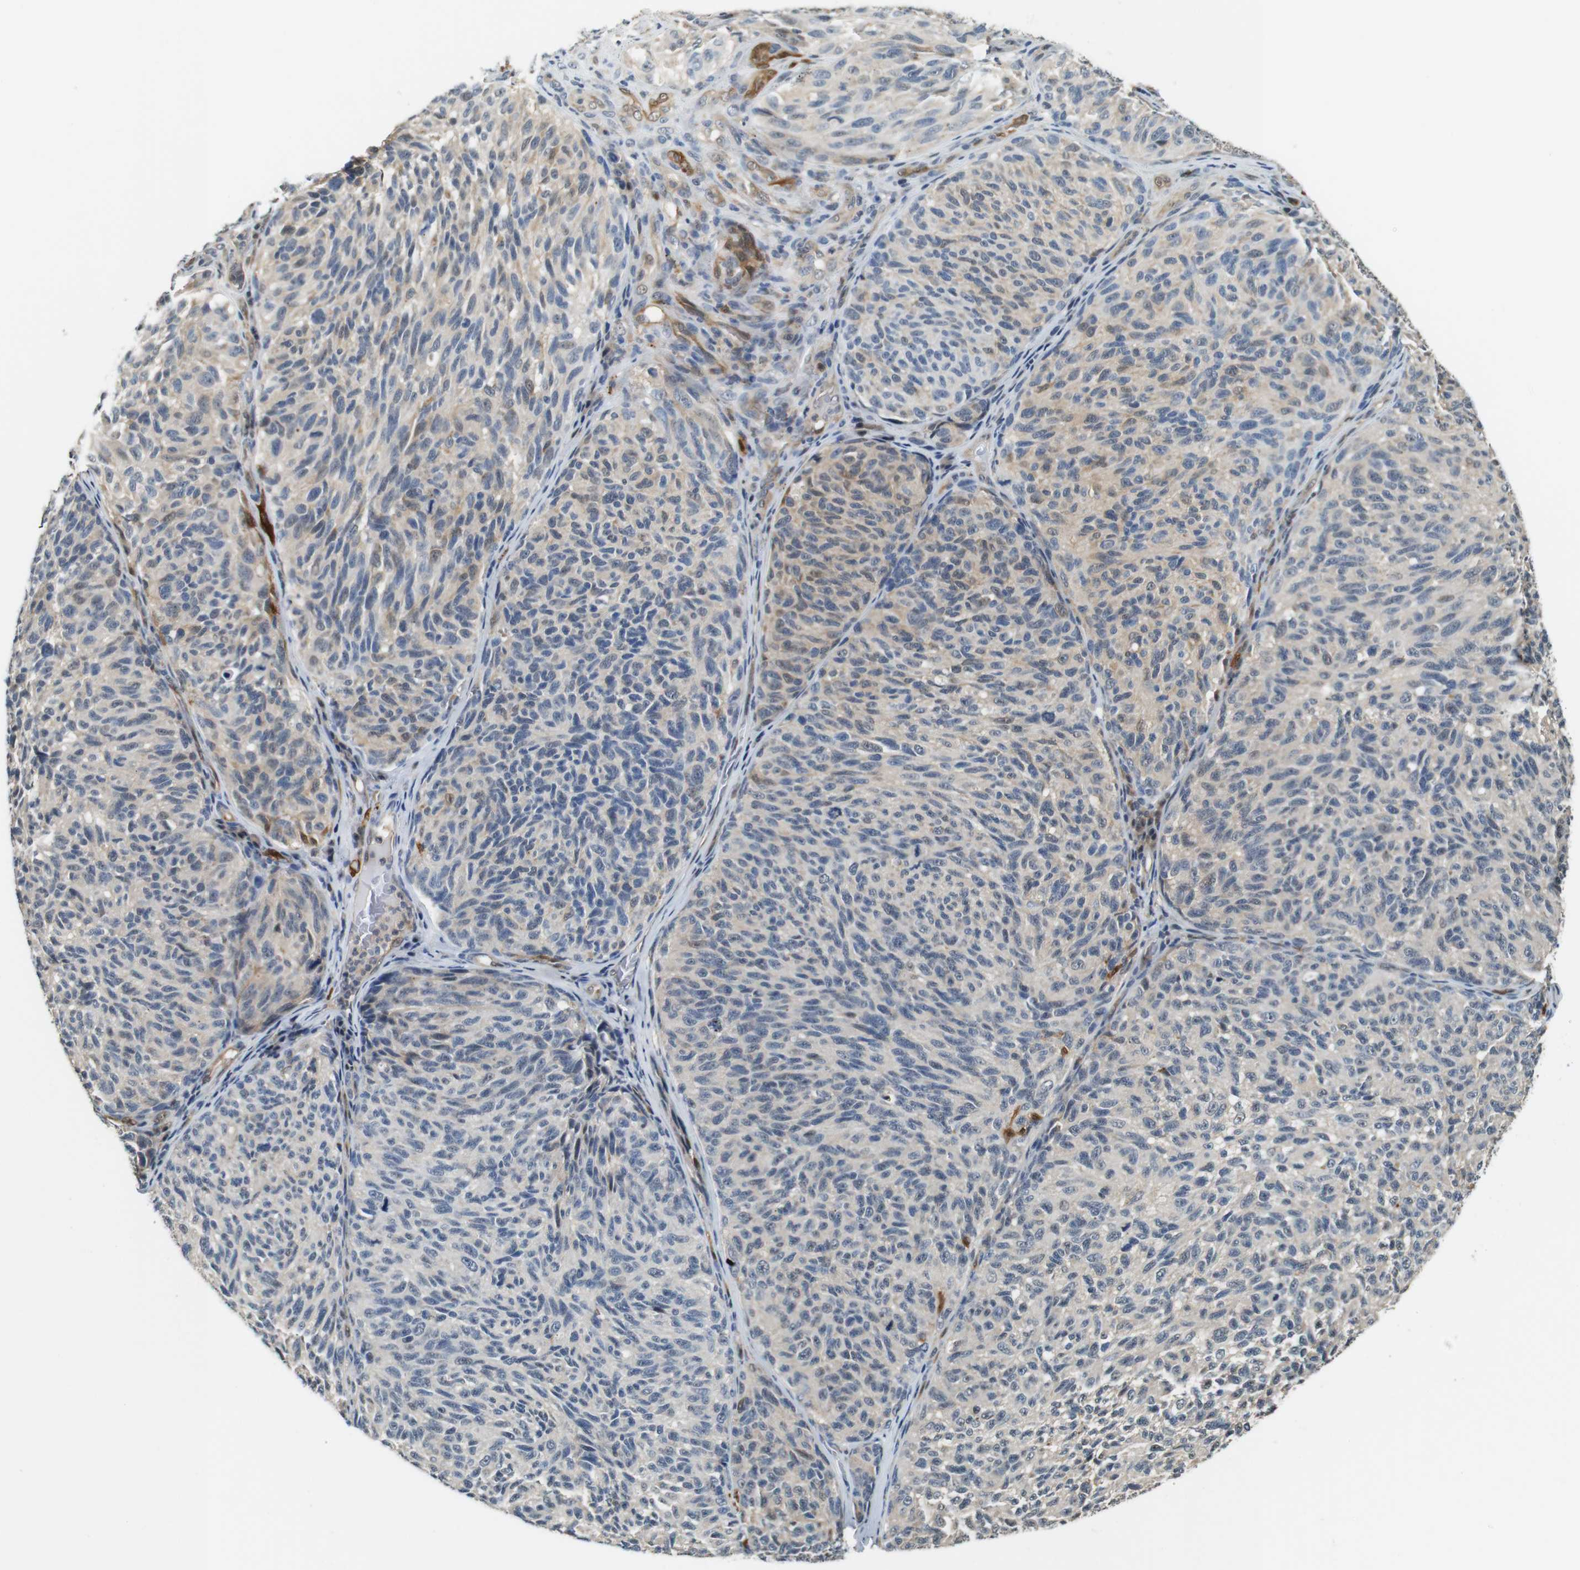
{"staining": {"intensity": "negative", "quantity": "none", "location": "none"}, "tissue": "melanoma", "cell_type": "Tumor cells", "image_type": "cancer", "snomed": [{"axis": "morphology", "description": "Malignant melanoma, NOS"}, {"axis": "topography", "description": "Skin"}], "caption": "Tumor cells show no significant positivity in melanoma. (IHC, brightfield microscopy, high magnification).", "gene": "LXN", "patient": {"sex": "female", "age": 73}}